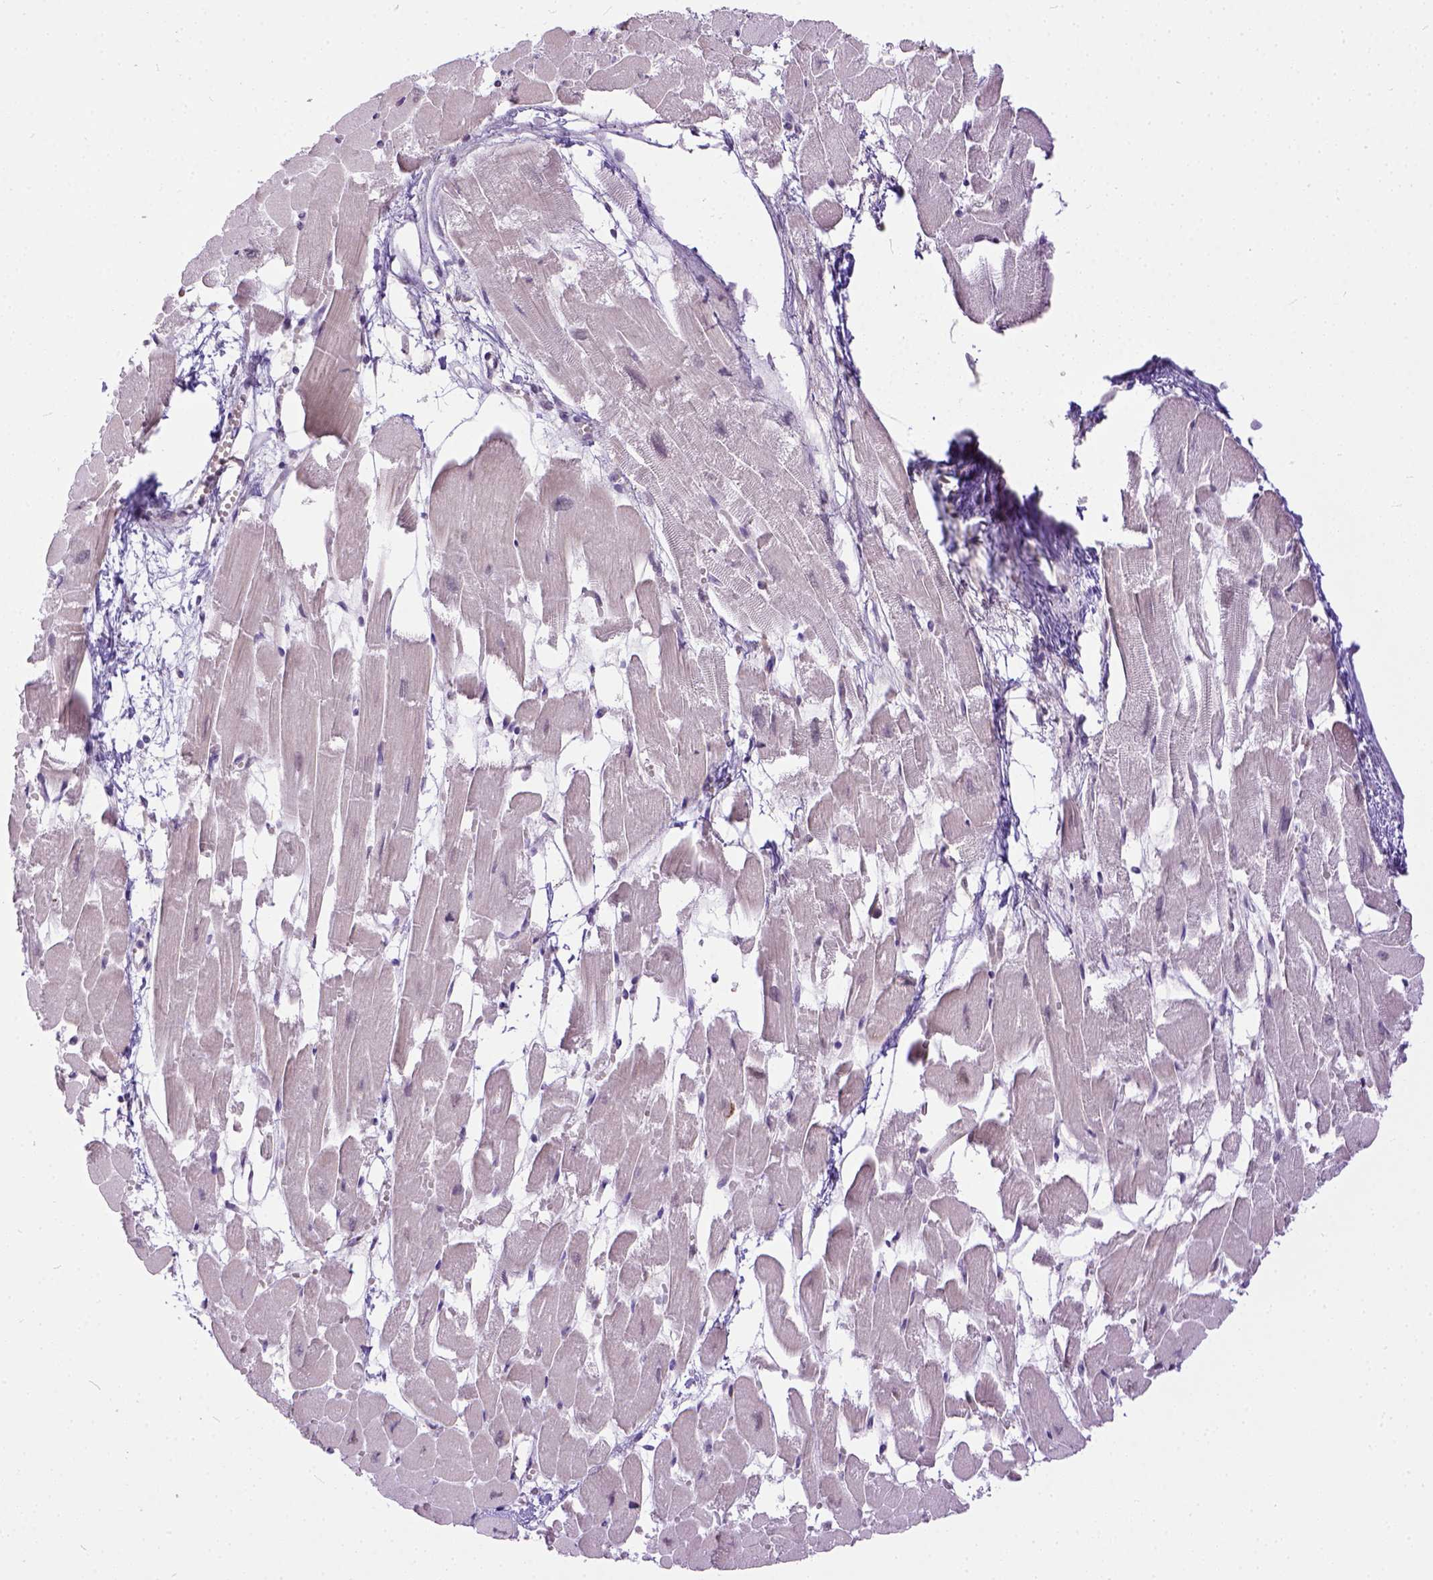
{"staining": {"intensity": "weak", "quantity": "<25%", "location": "nuclear"}, "tissue": "heart muscle", "cell_type": "Cardiomyocytes", "image_type": "normal", "snomed": [{"axis": "morphology", "description": "Normal tissue, NOS"}, {"axis": "topography", "description": "Heart"}], "caption": "The IHC micrograph has no significant staining in cardiomyocytes of heart muscle.", "gene": "ERCC1", "patient": {"sex": "female", "age": 52}}